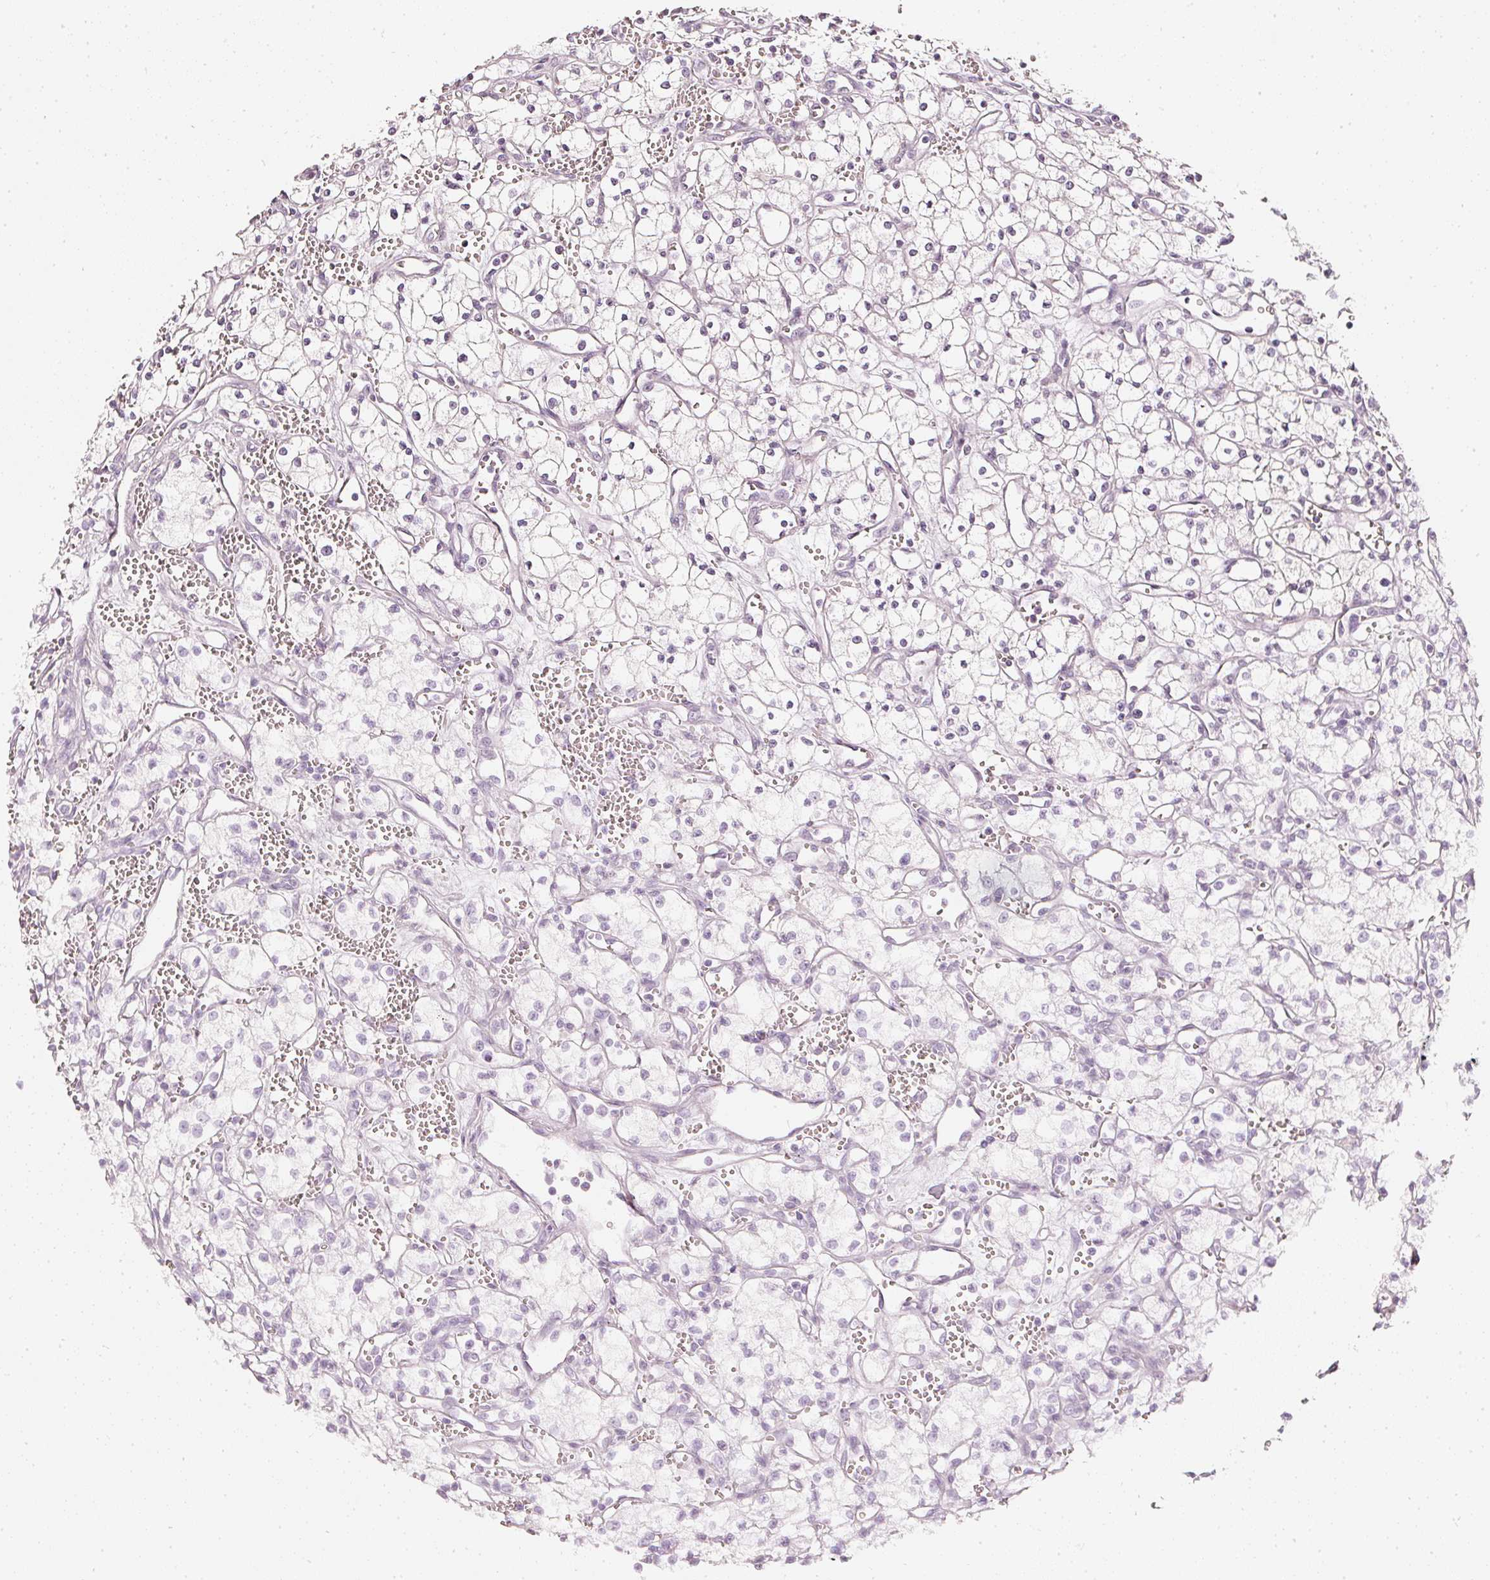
{"staining": {"intensity": "negative", "quantity": "none", "location": "none"}, "tissue": "renal cancer", "cell_type": "Tumor cells", "image_type": "cancer", "snomed": [{"axis": "morphology", "description": "Adenocarcinoma, NOS"}, {"axis": "topography", "description": "Kidney"}], "caption": "DAB (3,3'-diaminobenzidine) immunohistochemical staining of human renal adenocarcinoma exhibits no significant positivity in tumor cells.", "gene": "CNP", "patient": {"sex": "male", "age": 59}}